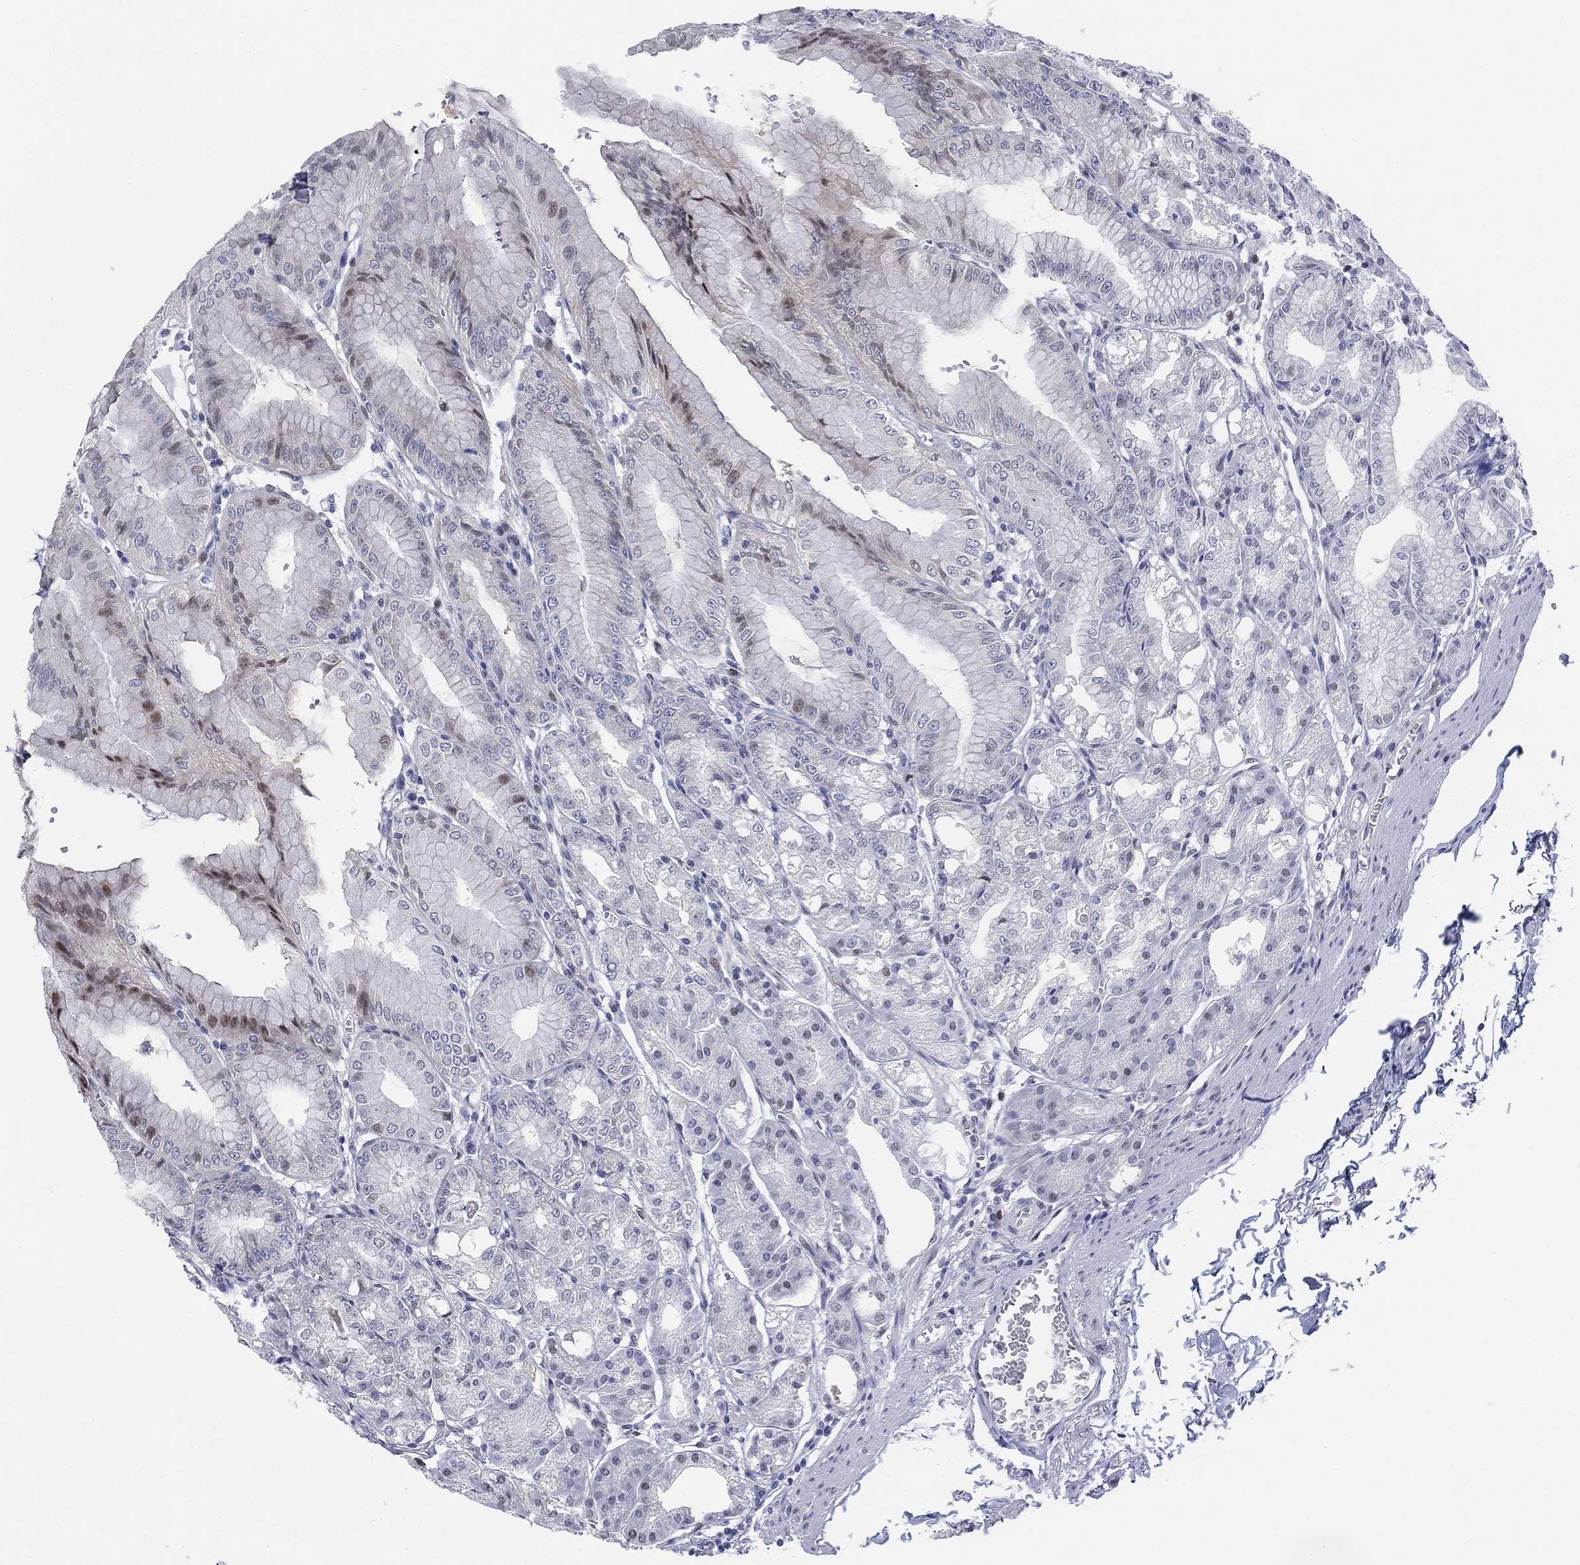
{"staining": {"intensity": "moderate", "quantity": "<25%", "location": "cytoplasmic/membranous,nuclear"}, "tissue": "stomach", "cell_type": "Glandular cells", "image_type": "normal", "snomed": [{"axis": "morphology", "description": "Normal tissue, NOS"}, {"axis": "topography", "description": "Stomach"}], "caption": "Immunohistochemical staining of normal human stomach shows moderate cytoplasmic/membranous,nuclear protein positivity in approximately <25% of glandular cells. Using DAB (brown) and hematoxylin (blue) stains, captured at high magnification using brightfield microscopy.", "gene": "MYO3A", "patient": {"sex": "male", "age": 71}}